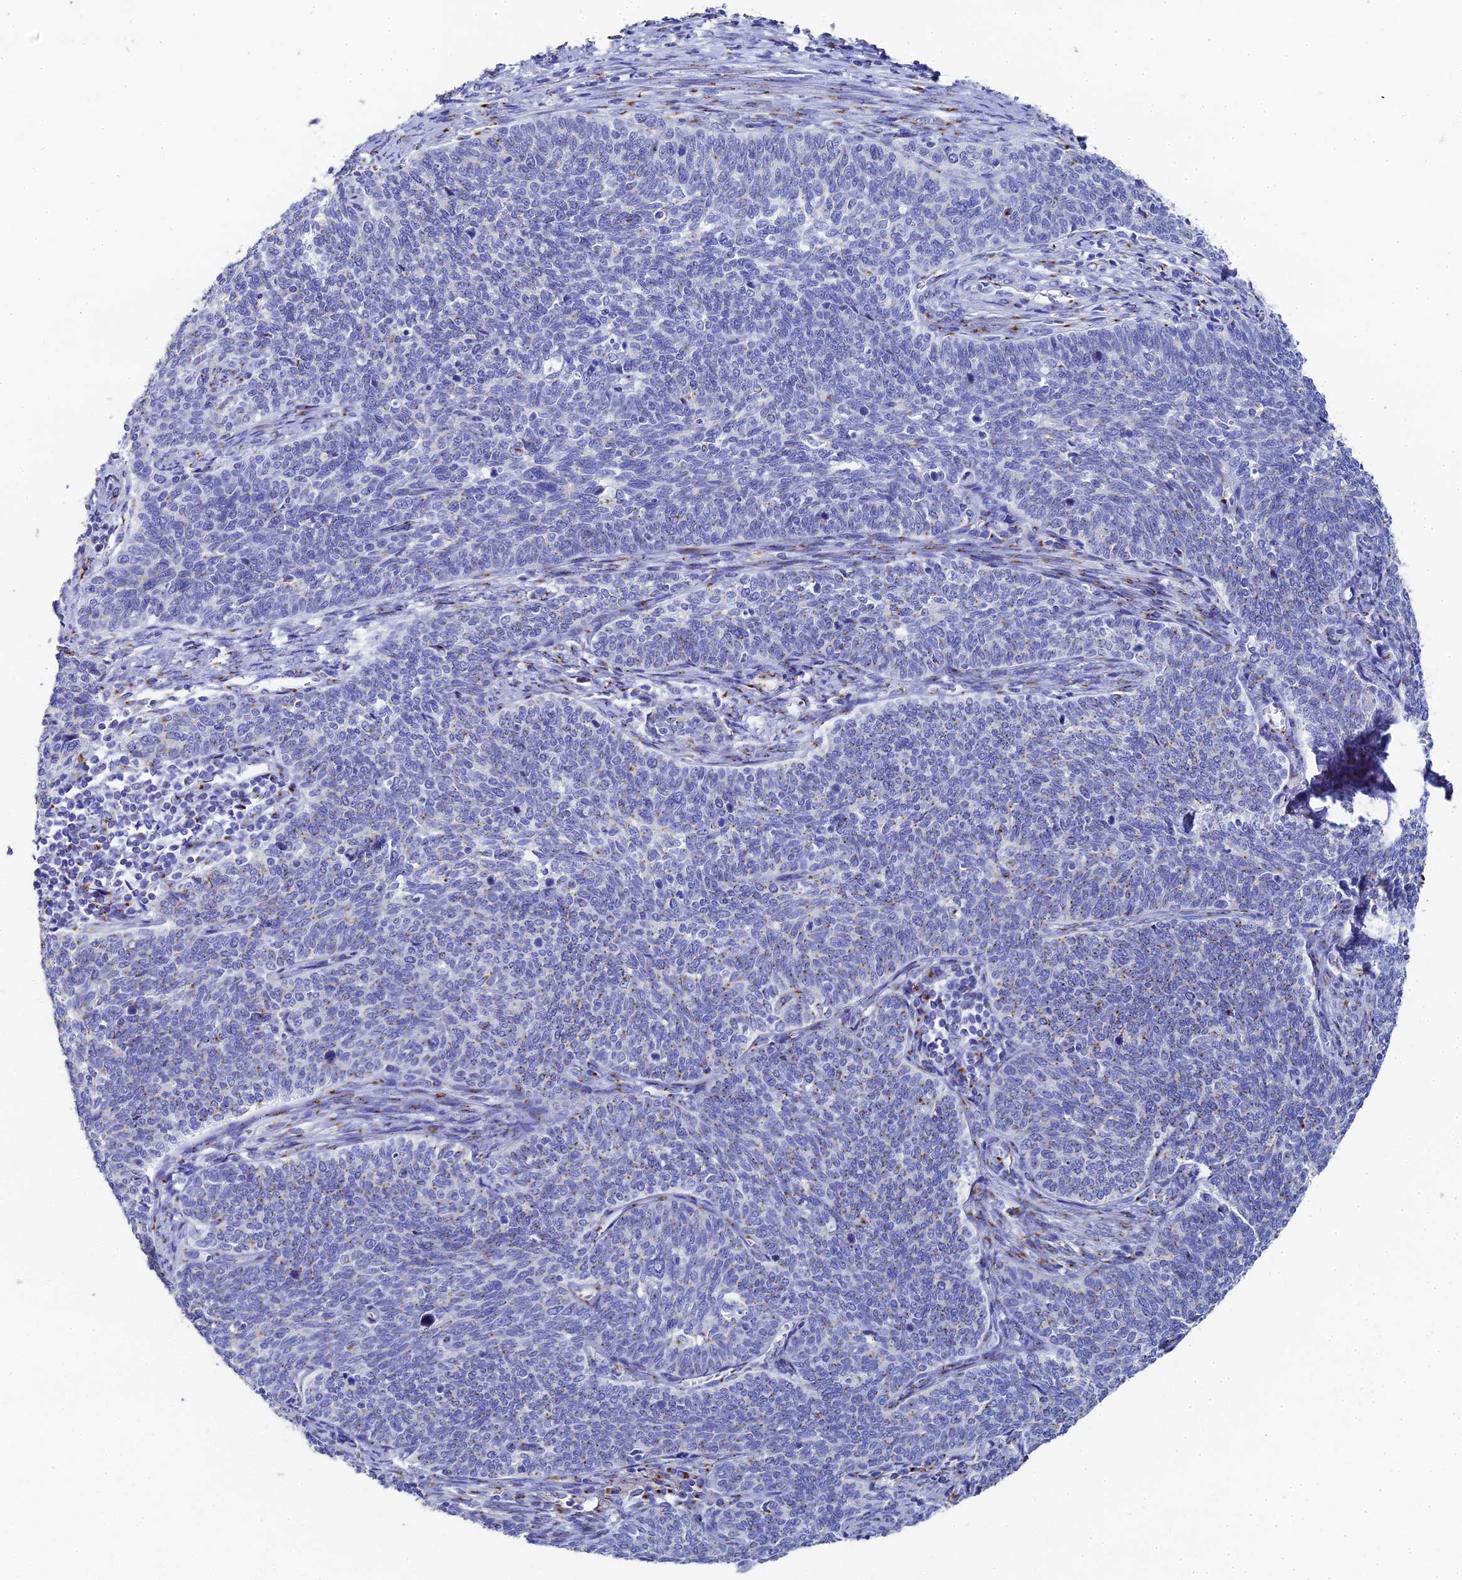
{"staining": {"intensity": "weak", "quantity": "<25%", "location": "cytoplasmic/membranous"}, "tissue": "cervical cancer", "cell_type": "Tumor cells", "image_type": "cancer", "snomed": [{"axis": "morphology", "description": "Squamous cell carcinoma, NOS"}, {"axis": "topography", "description": "Cervix"}], "caption": "This is a micrograph of immunohistochemistry (IHC) staining of cervical squamous cell carcinoma, which shows no staining in tumor cells.", "gene": "ENSG00000268674", "patient": {"sex": "female", "age": 39}}